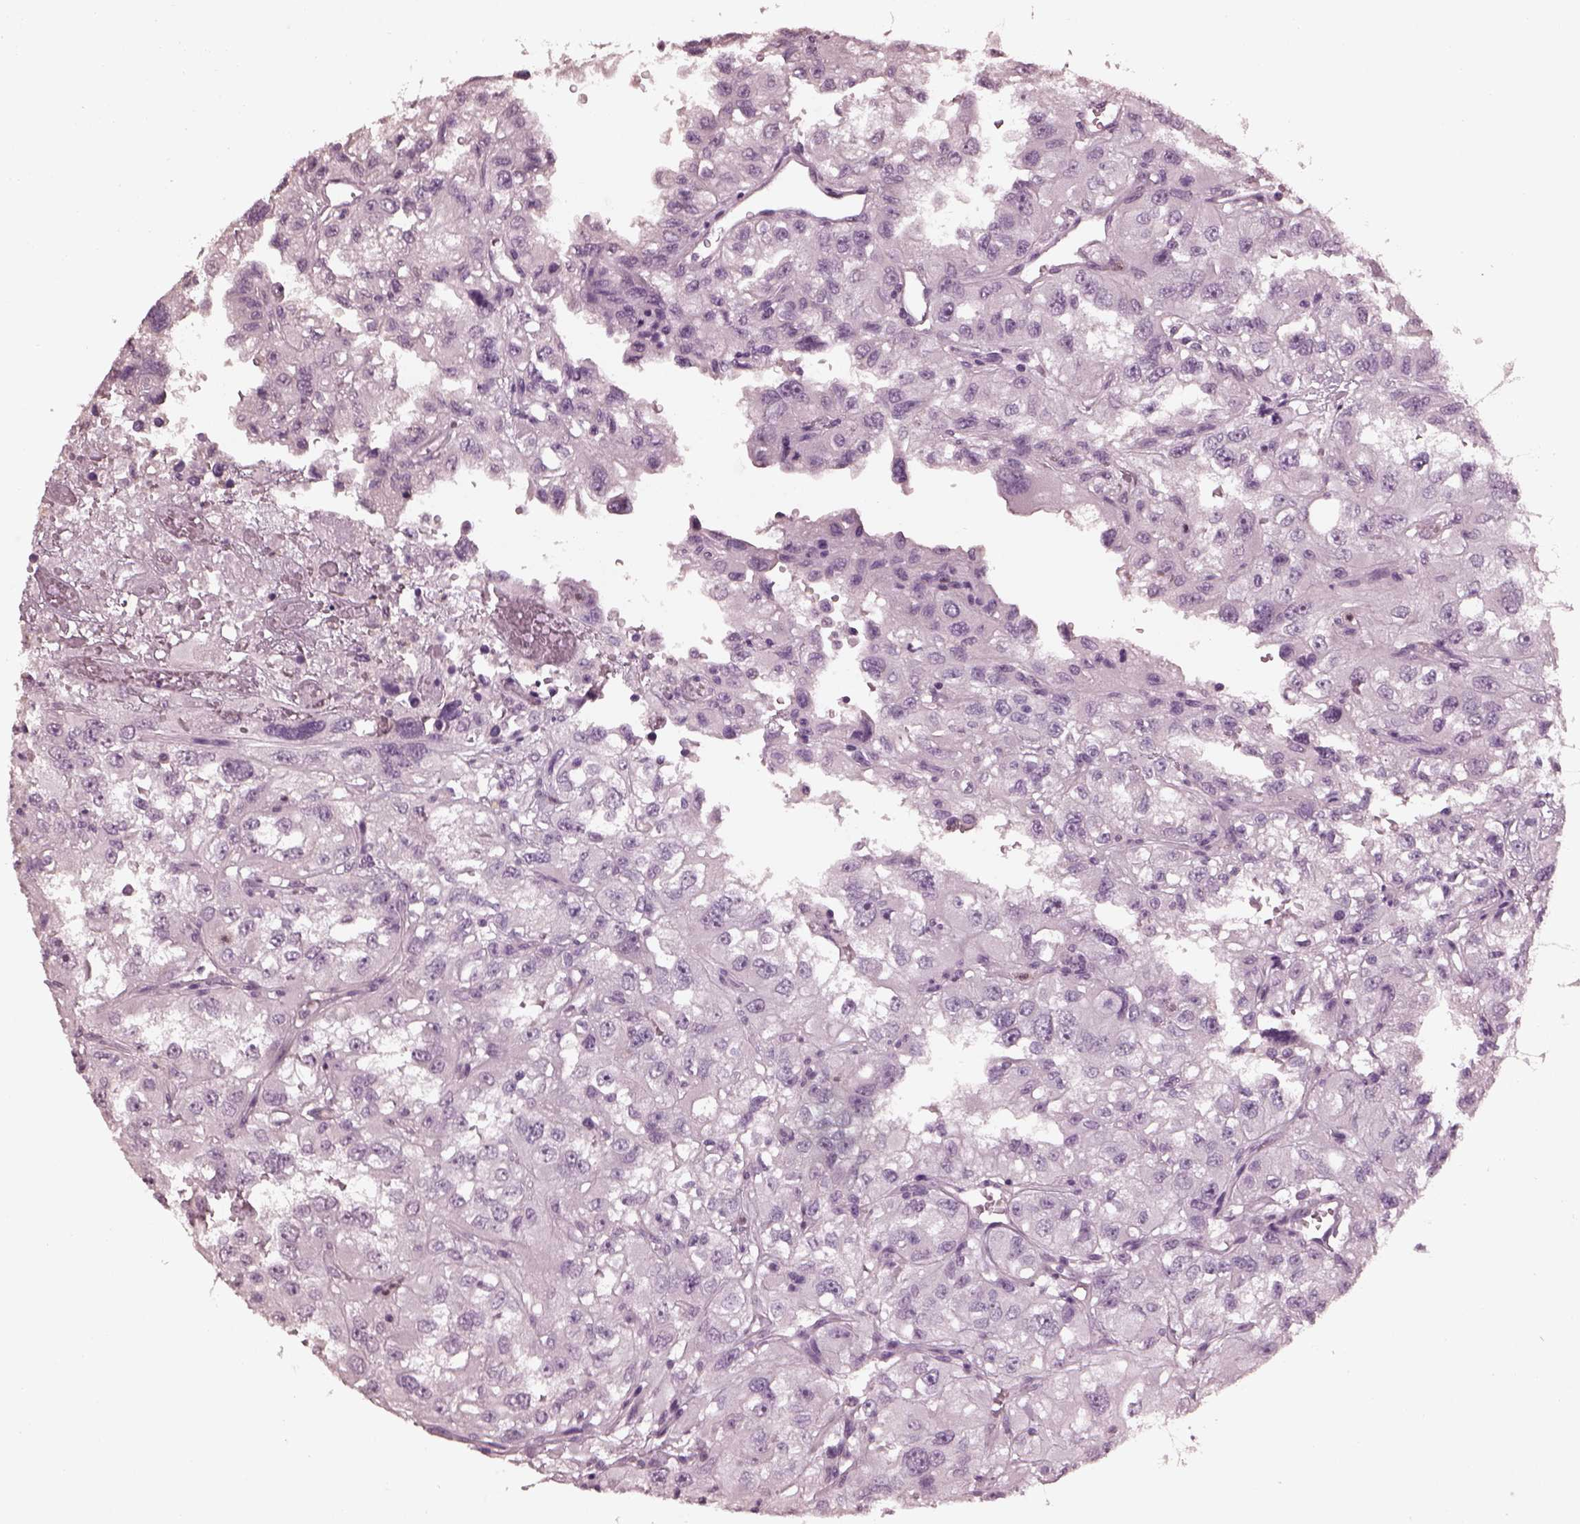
{"staining": {"intensity": "negative", "quantity": "none", "location": "none"}, "tissue": "renal cancer", "cell_type": "Tumor cells", "image_type": "cancer", "snomed": [{"axis": "morphology", "description": "Adenocarcinoma, NOS"}, {"axis": "topography", "description": "Kidney"}], "caption": "Immunohistochemical staining of renal cancer exhibits no significant staining in tumor cells. (DAB (3,3'-diaminobenzidine) immunohistochemistry visualized using brightfield microscopy, high magnification).", "gene": "TSKS", "patient": {"sex": "male", "age": 64}}